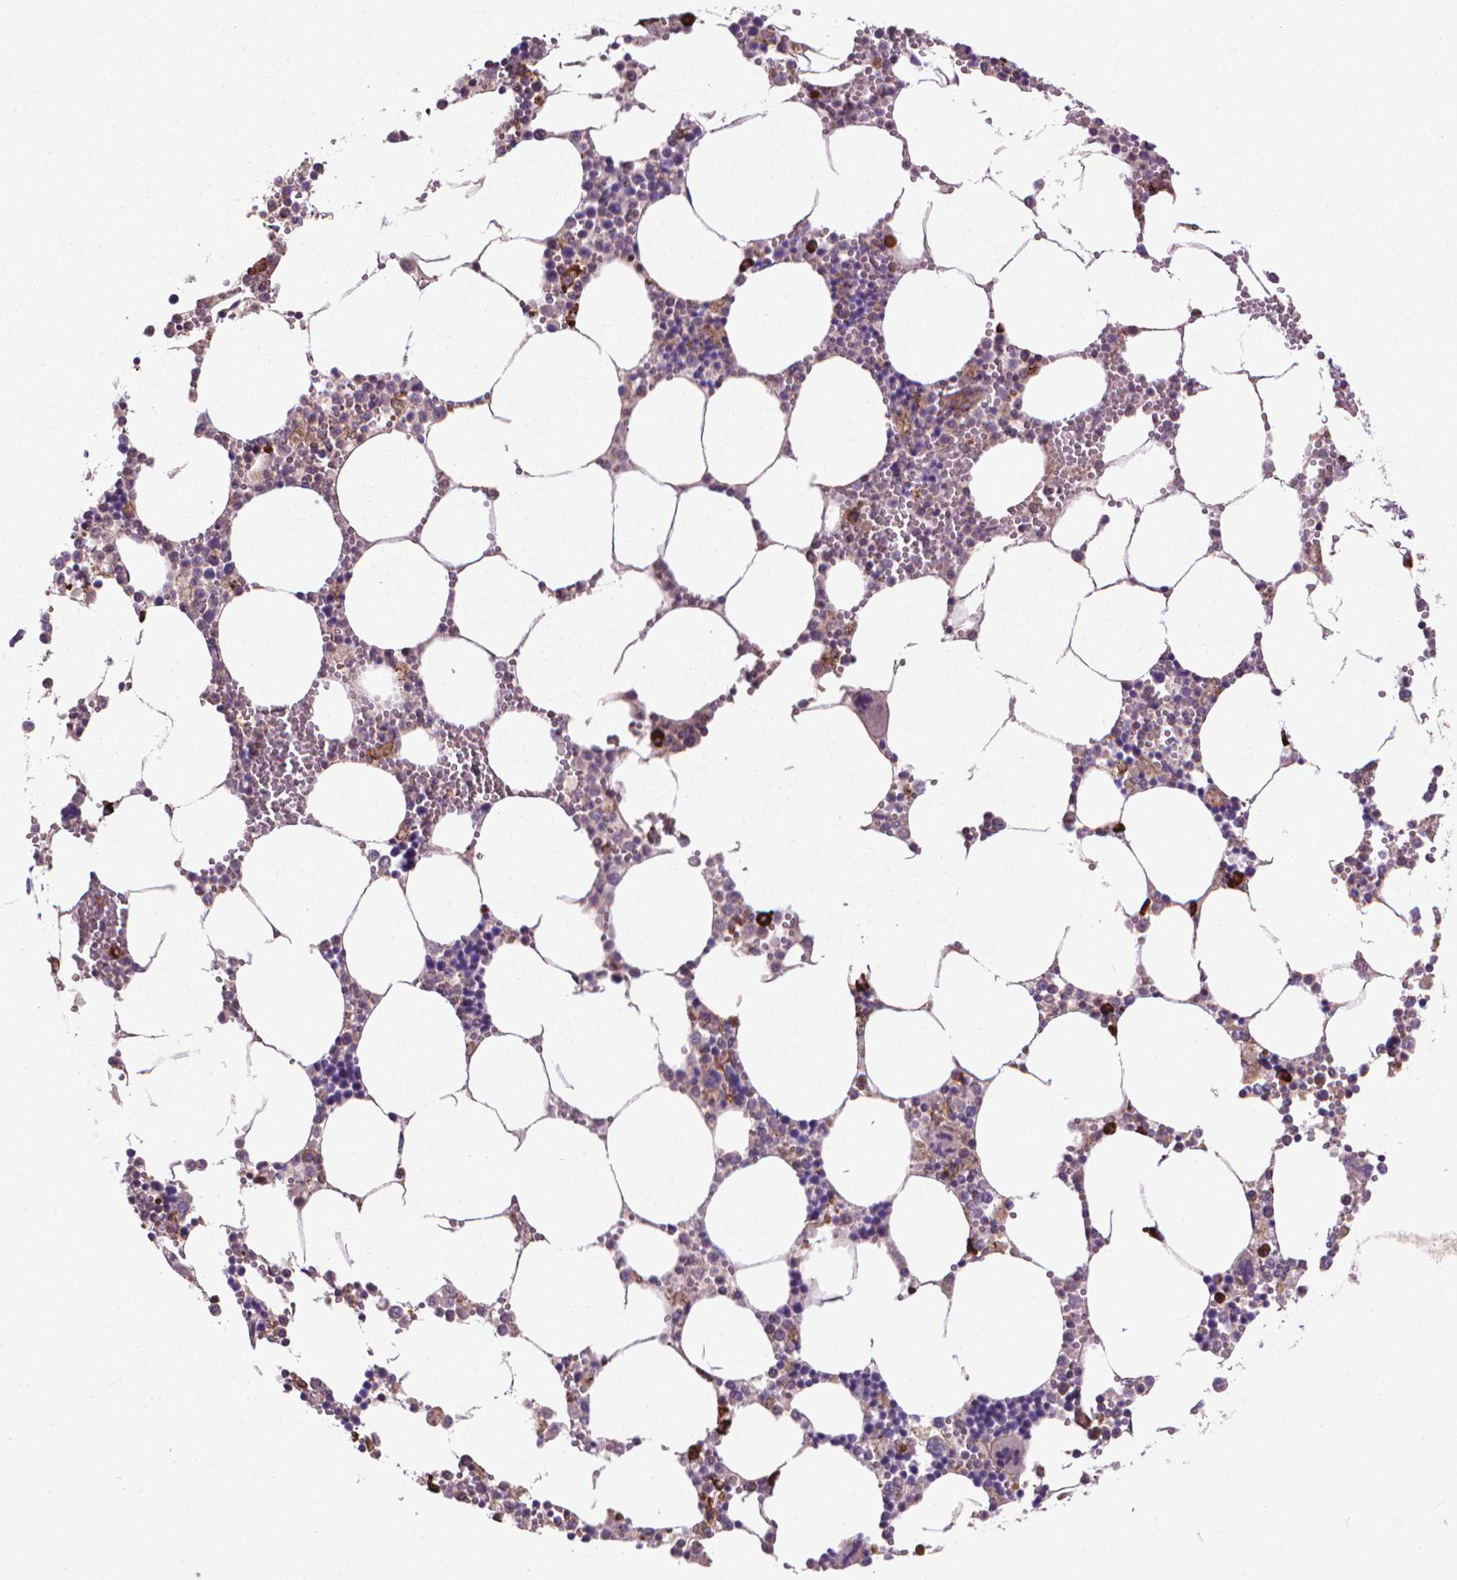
{"staining": {"intensity": "strong", "quantity": "<25%", "location": "cytoplasmic/membranous"}, "tissue": "bone marrow", "cell_type": "Hematopoietic cells", "image_type": "normal", "snomed": [{"axis": "morphology", "description": "Normal tissue, NOS"}, {"axis": "topography", "description": "Bone marrow"}], "caption": "This is a micrograph of IHC staining of benign bone marrow, which shows strong staining in the cytoplasmic/membranous of hematopoietic cells.", "gene": "MYH14", "patient": {"sex": "male", "age": 54}}